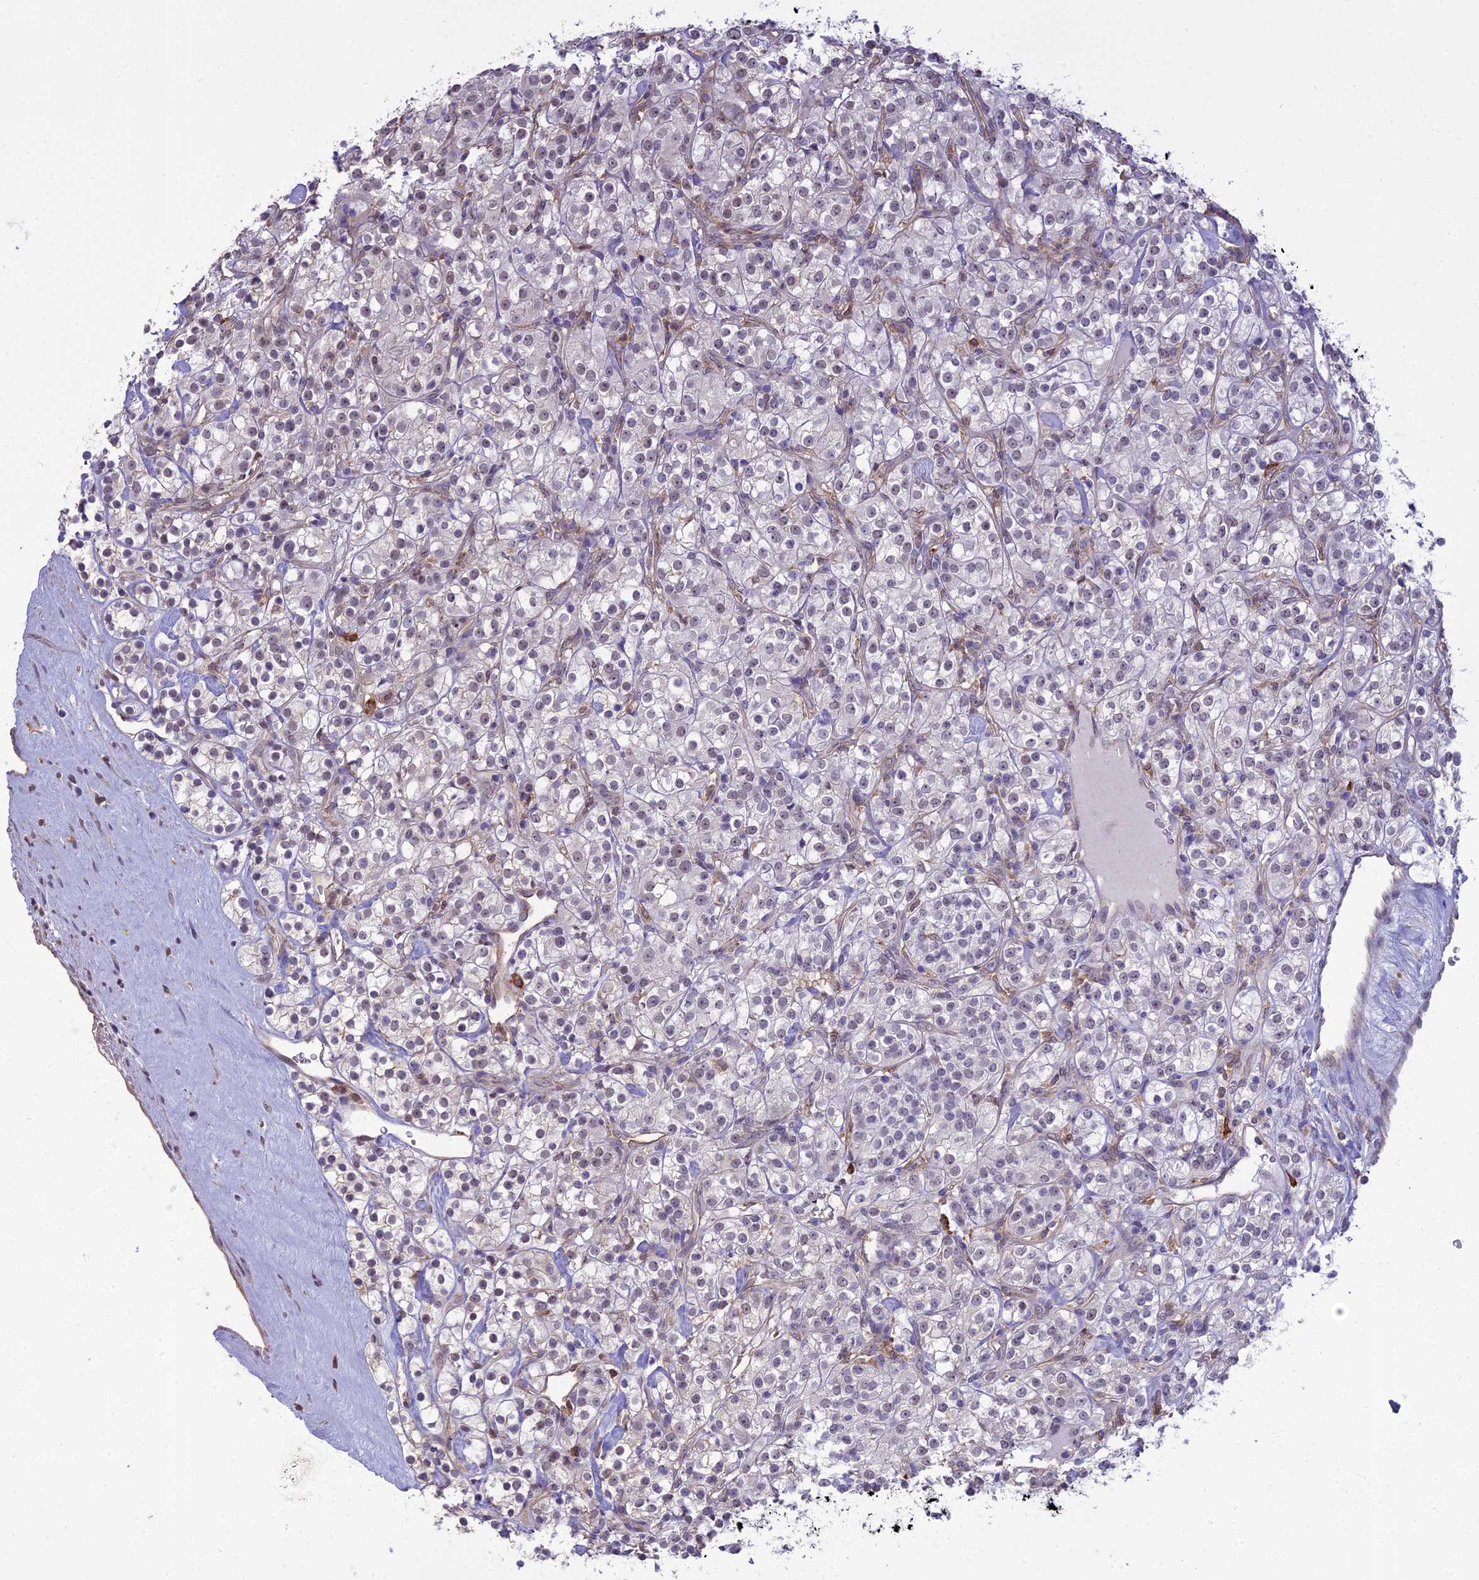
{"staining": {"intensity": "weak", "quantity": "25%-75%", "location": "nuclear"}, "tissue": "renal cancer", "cell_type": "Tumor cells", "image_type": "cancer", "snomed": [{"axis": "morphology", "description": "Adenocarcinoma, NOS"}, {"axis": "topography", "description": "Kidney"}], "caption": "Approximately 25%-75% of tumor cells in human renal cancer (adenocarcinoma) demonstrate weak nuclear protein staining as visualized by brown immunohistochemical staining.", "gene": "BLNK", "patient": {"sex": "male", "age": 77}}